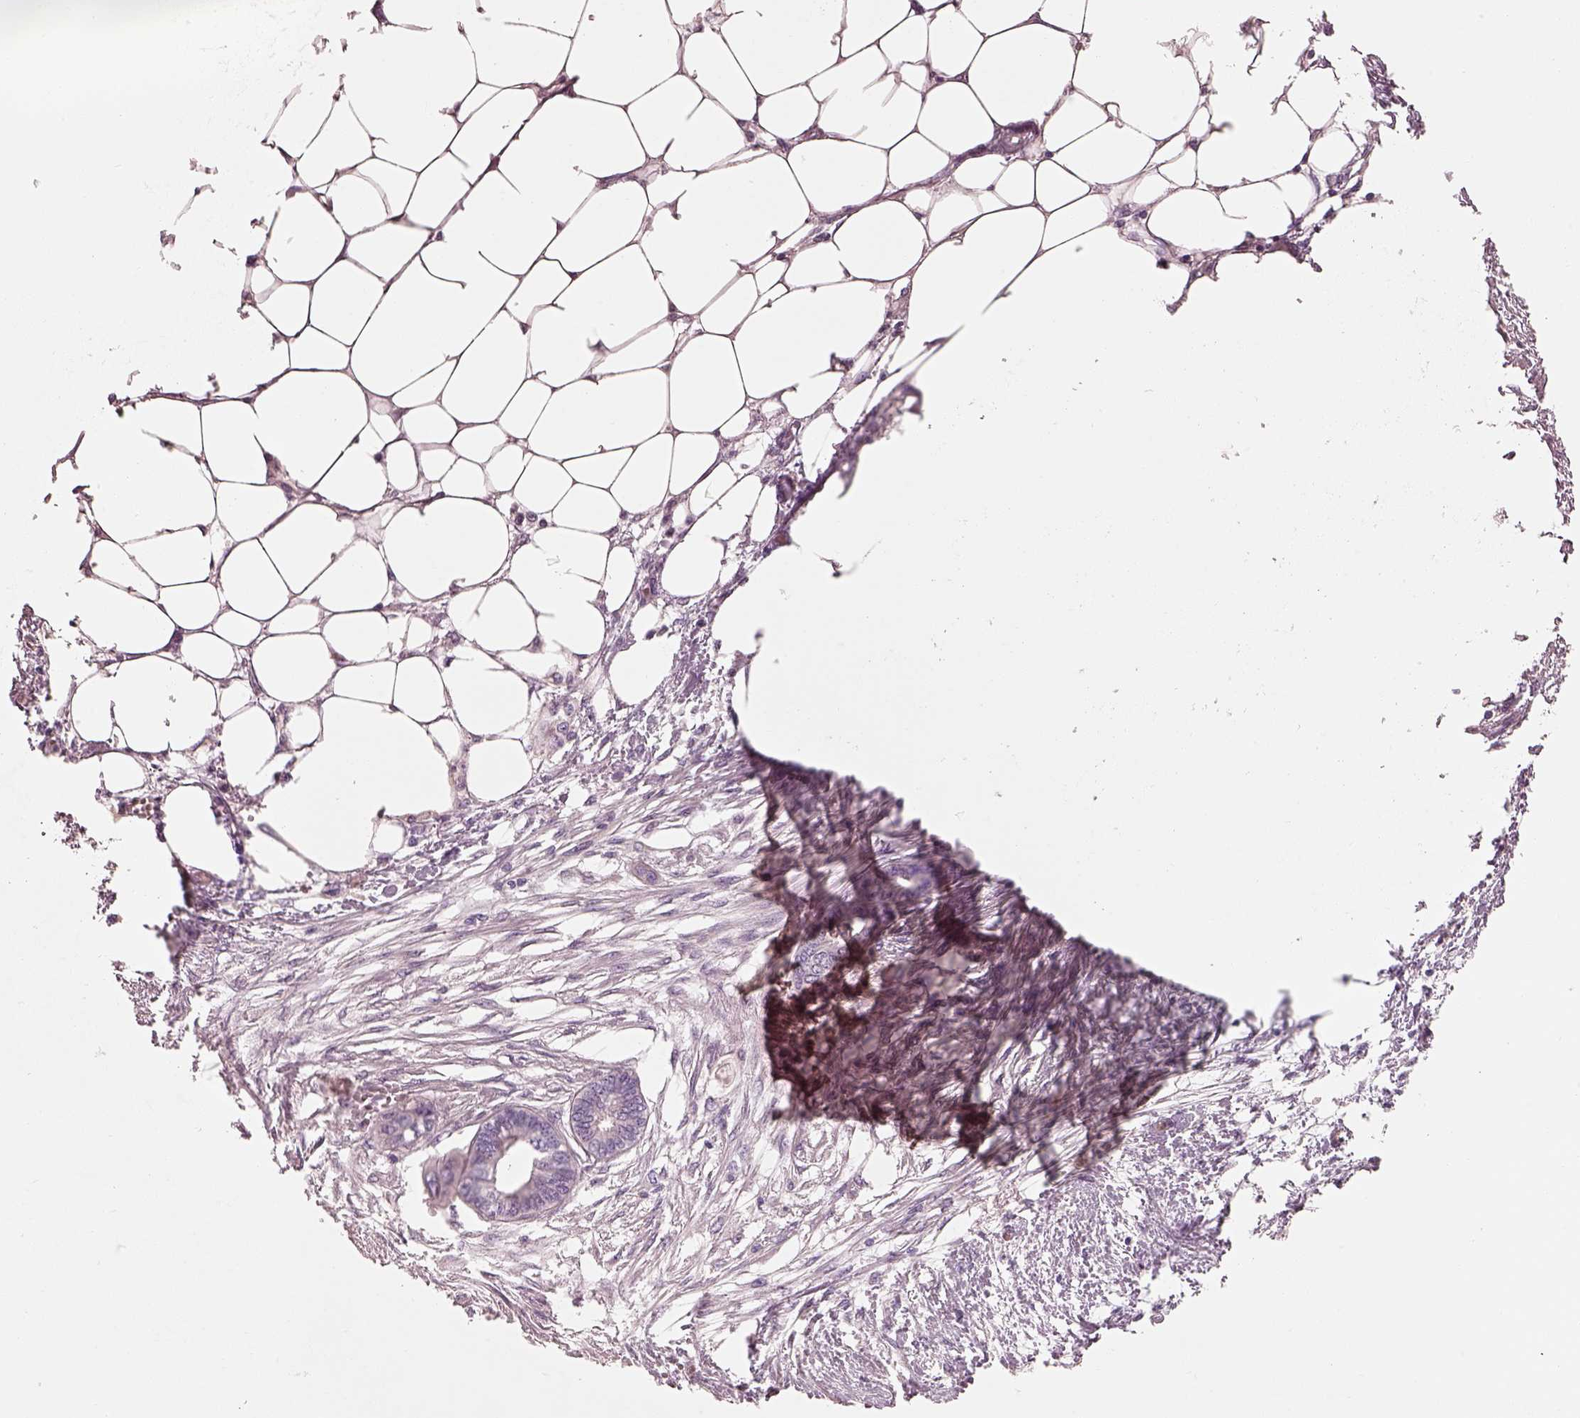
{"staining": {"intensity": "negative", "quantity": "none", "location": "none"}, "tissue": "endometrial cancer", "cell_type": "Tumor cells", "image_type": "cancer", "snomed": [{"axis": "morphology", "description": "Adenocarcinoma, NOS"}, {"axis": "morphology", "description": "Adenocarcinoma, metastatic, NOS"}, {"axis": "topography", "description": "Adipose tissue"}, {"axis": "topography", "description": "Endometrium"}], "caption": "The immunohistochemistry histopathology image has no significant expression in tumor cells of endometrial cancer tissue.", "gene": "PNOC", "patient": {"sex": "female", "age": 67}}